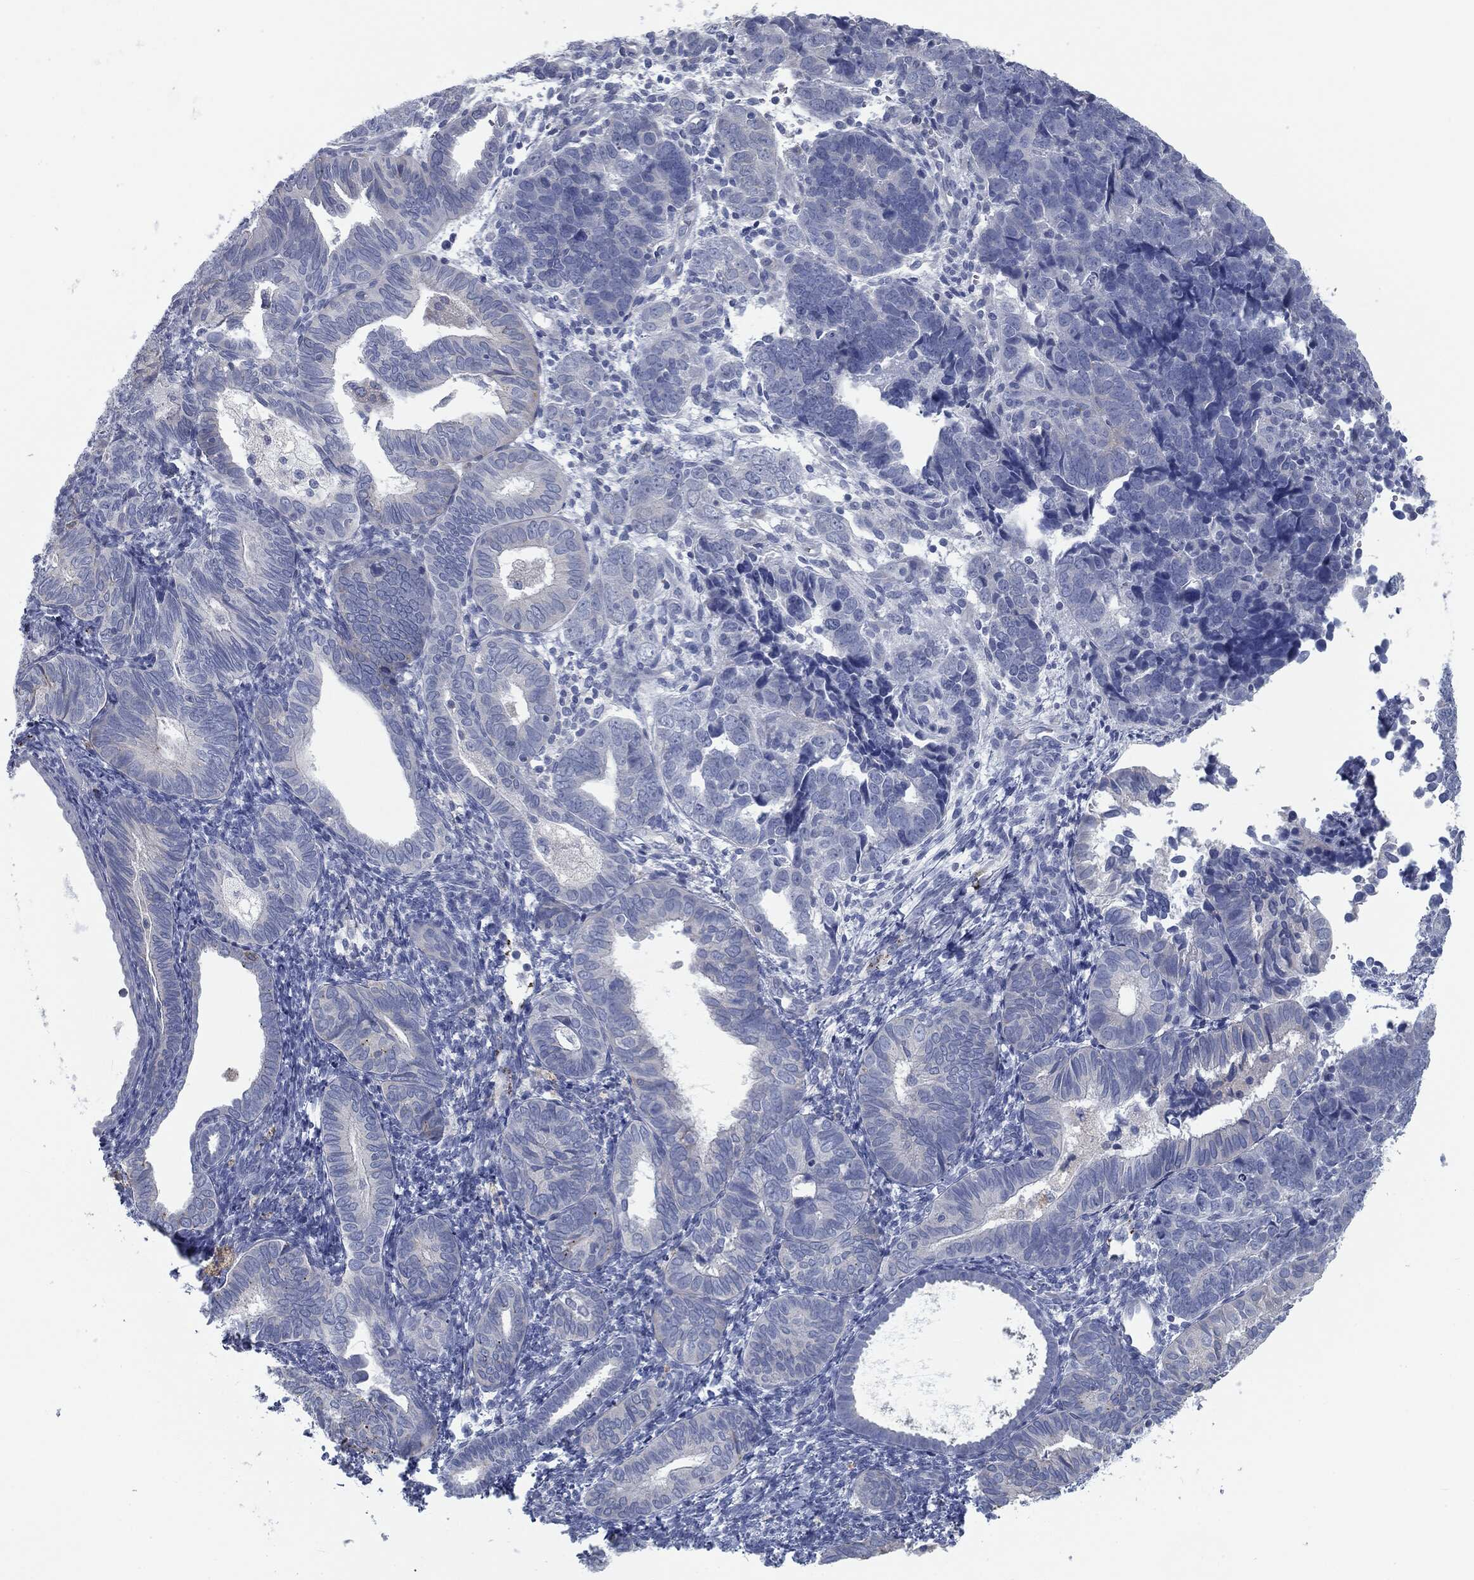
{"staining": {"intensity": "negative", "quantity": "none", "location": "none"}, "tissue": "endometrial cancer", "cell_type": "Tumor cells", "image_type": "cancer", "snomed": [{"axis": "morphology", "description": "Adenocarcinoma, NOS"}, {"axis": "topography", "description": "Endometrium"}], "caption": "High magnification brightfield microscopy of endometrial cancer stained with DAB (3,3'-diaminobenzidine) (brown) and counterstained with hematoxylin (blue): tumor cells show no significant positivity.", "gene": "CAV3", "patient": {"sex": "female", "age": 82}}